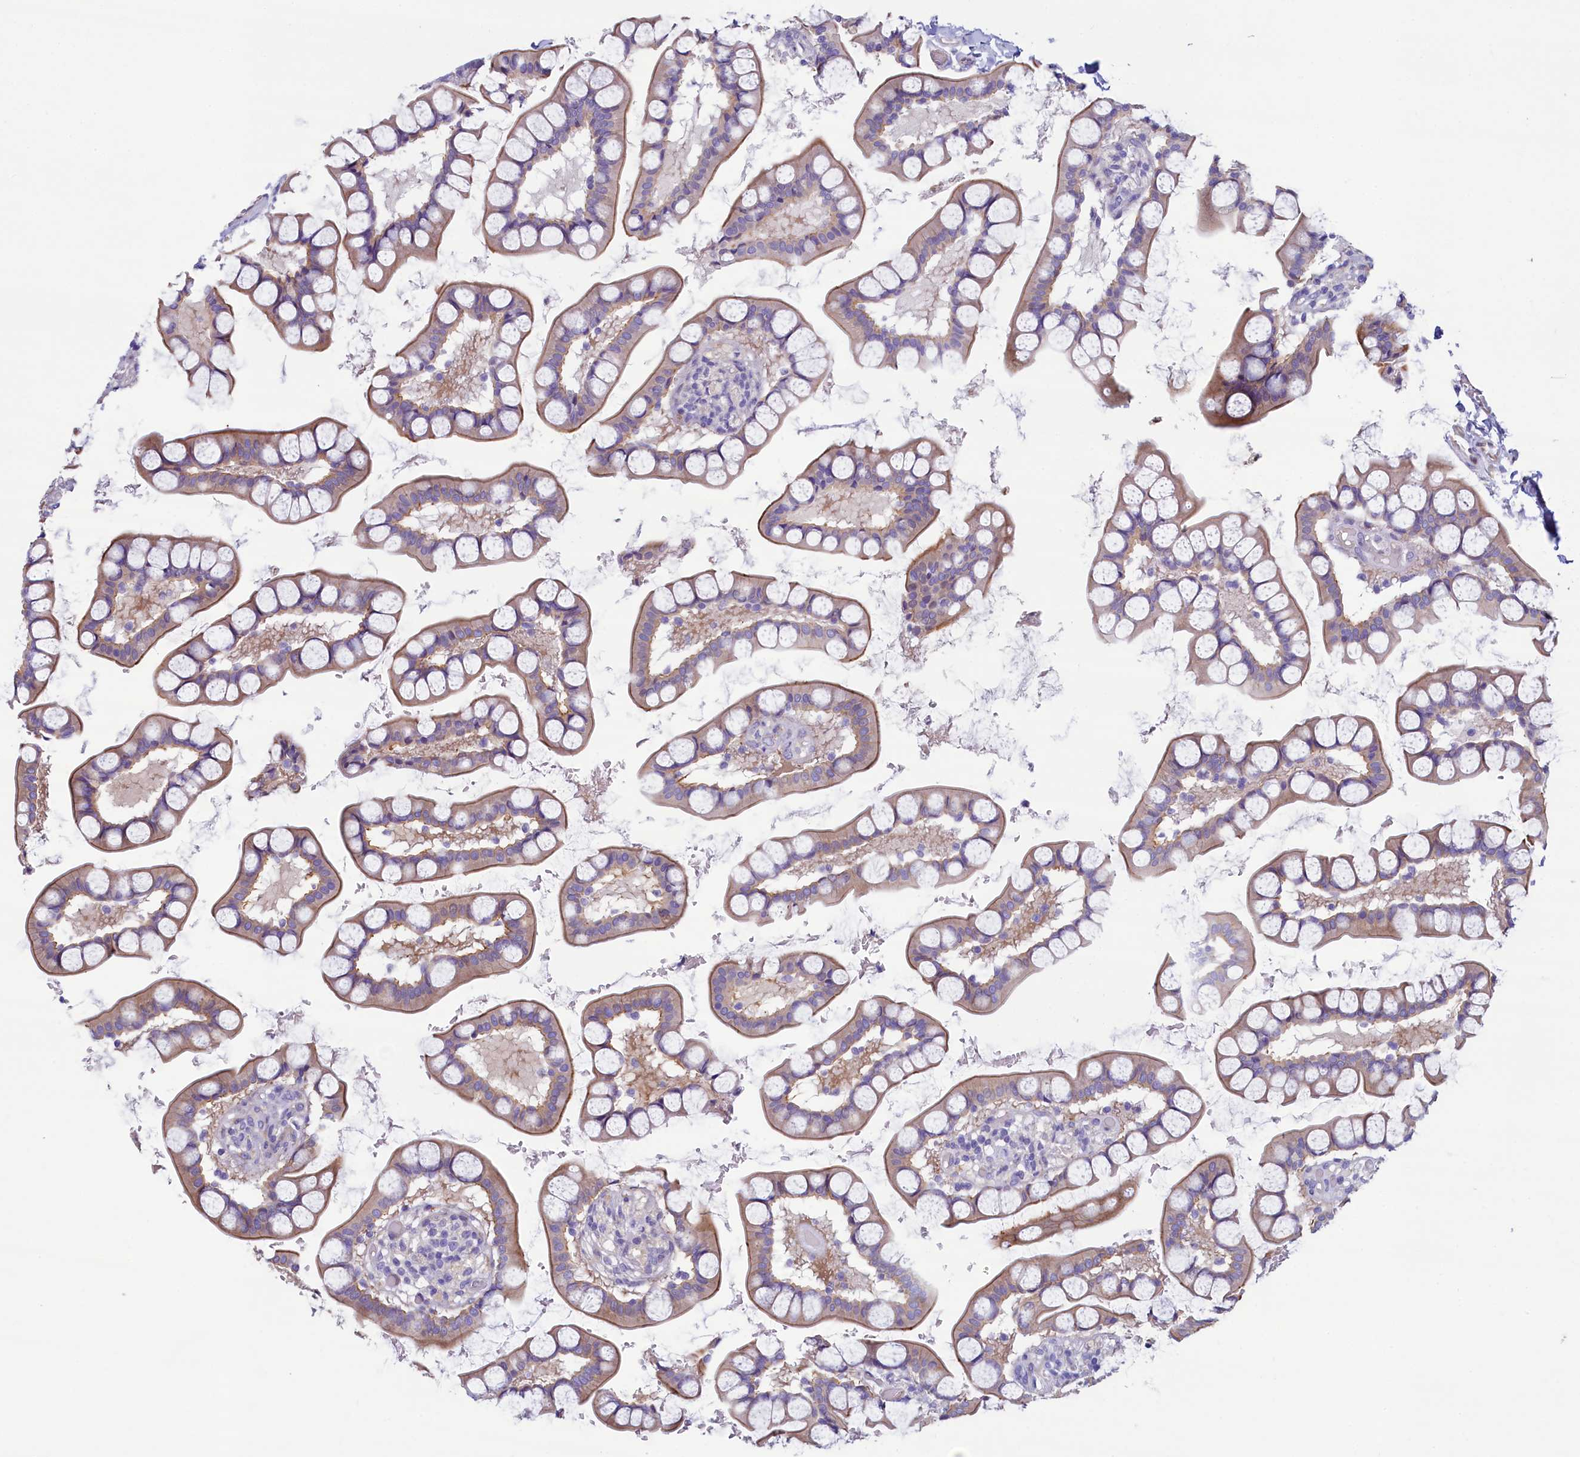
{"staining": {"intensity": "moderate", "quantity": ">75%", "location": "cytoplasmic/membranous"}, "tissue": "small intestine", "cell_type": "Glandular cells", "image_type": "normal", "snomed": [{"axis": "morphology", "description": "Normal tissue, NOS"}, {"axis": "topography", "description": "Small intestine"}], "caption": "Immunohistochemistry (IHC) of unremarkable human small intestine shows medium levels of moderate cytoplasmic/membranous positivity in about >75% of glandular cells.", "gene": "KRBOX5", "patient": {"sex": "male", "age": 52}}